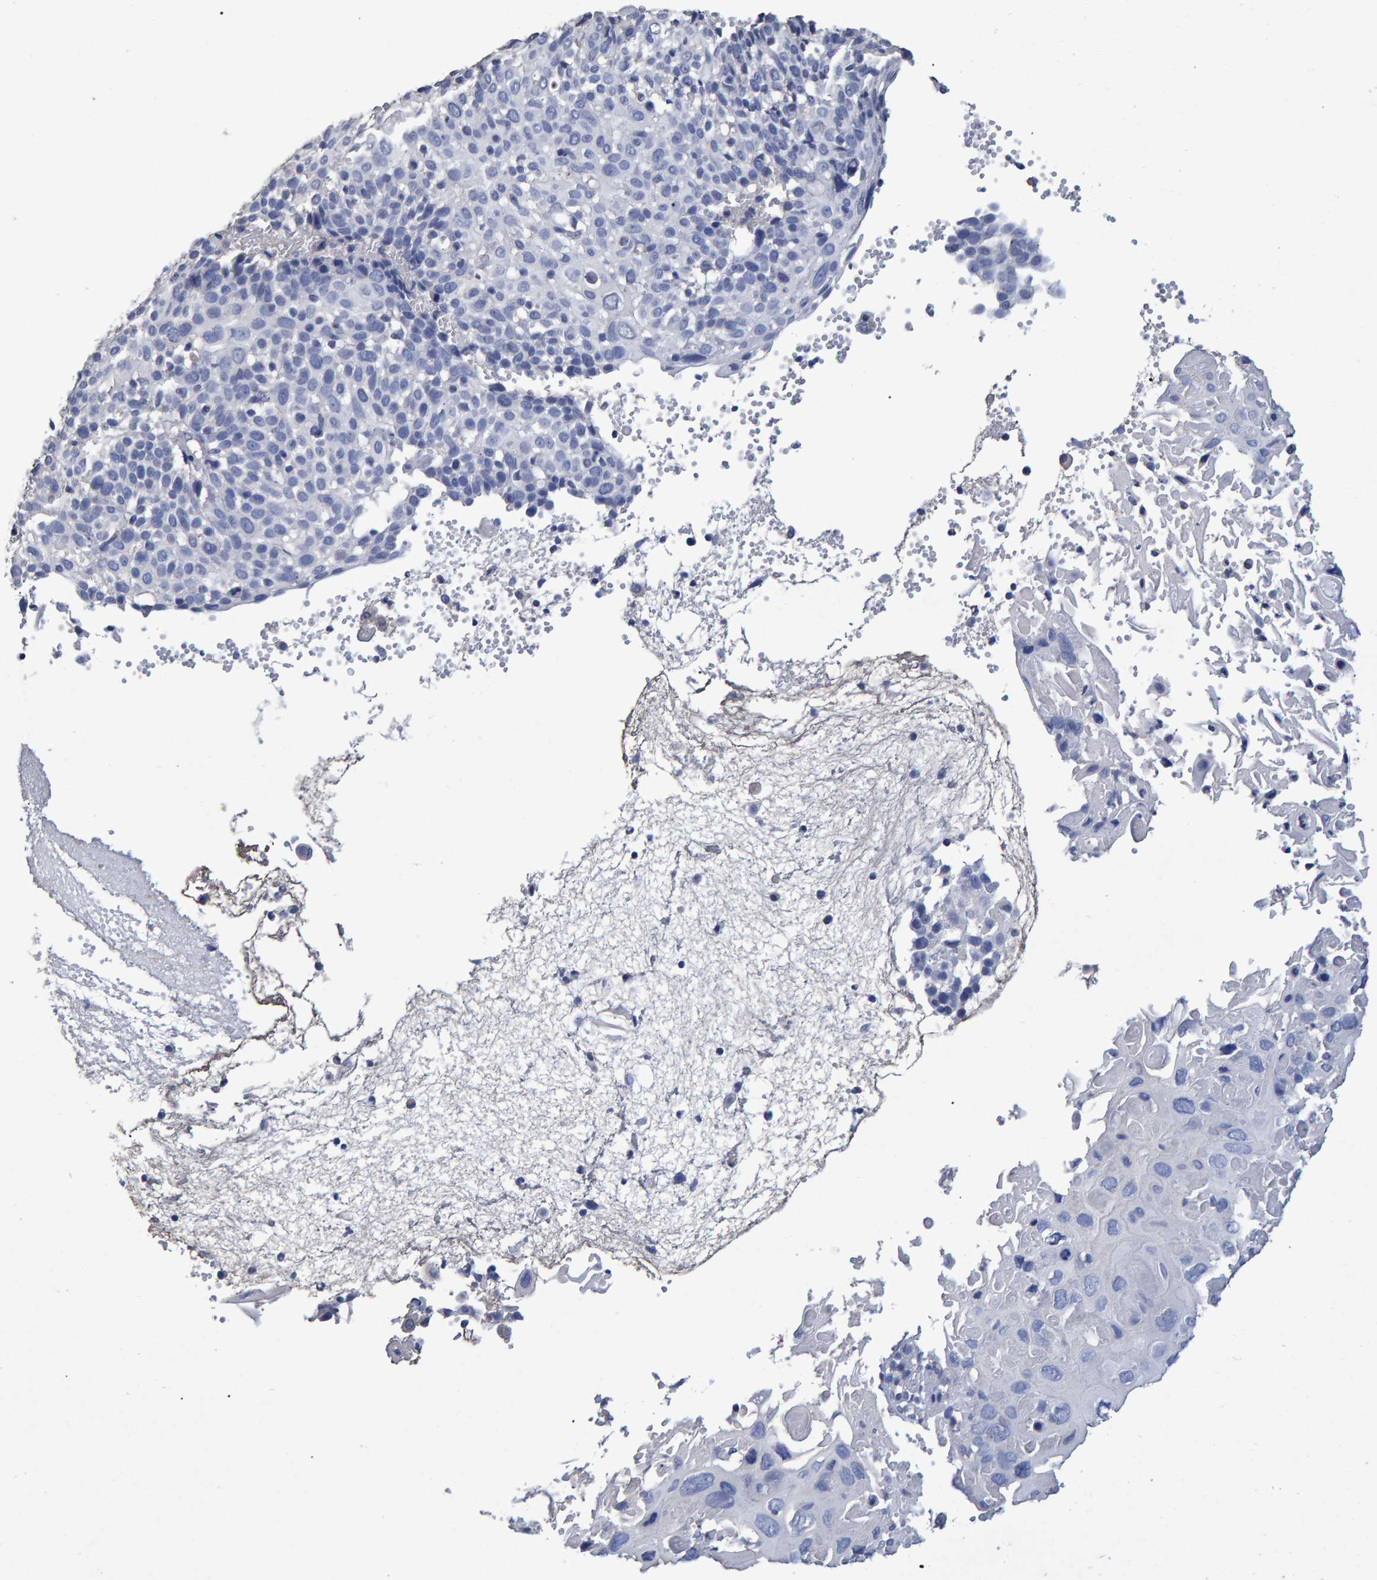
{"staining": {"intensity": "negative", "quantity": "none", "location": "none"}, "tissue": "cervical cancer", "cell_type": "Tumor cells", "image_type": "cancer", "snomed": [{"axis": "morphology", "description": "Squamous cell carcinoma, NOS"}, {"axis": "topography", "description": "Cervix"}], "caption": "Cervical cancer (squamous cell carcinoma) was stained to show a protein in brown. There is no significant staining in tumor cells. (DAB (3,3'-diaminobenzidine) immunohistochemistry, high magnification).", "gene": "HEMGN", "patient": {"sex": "female", "age": 74}}